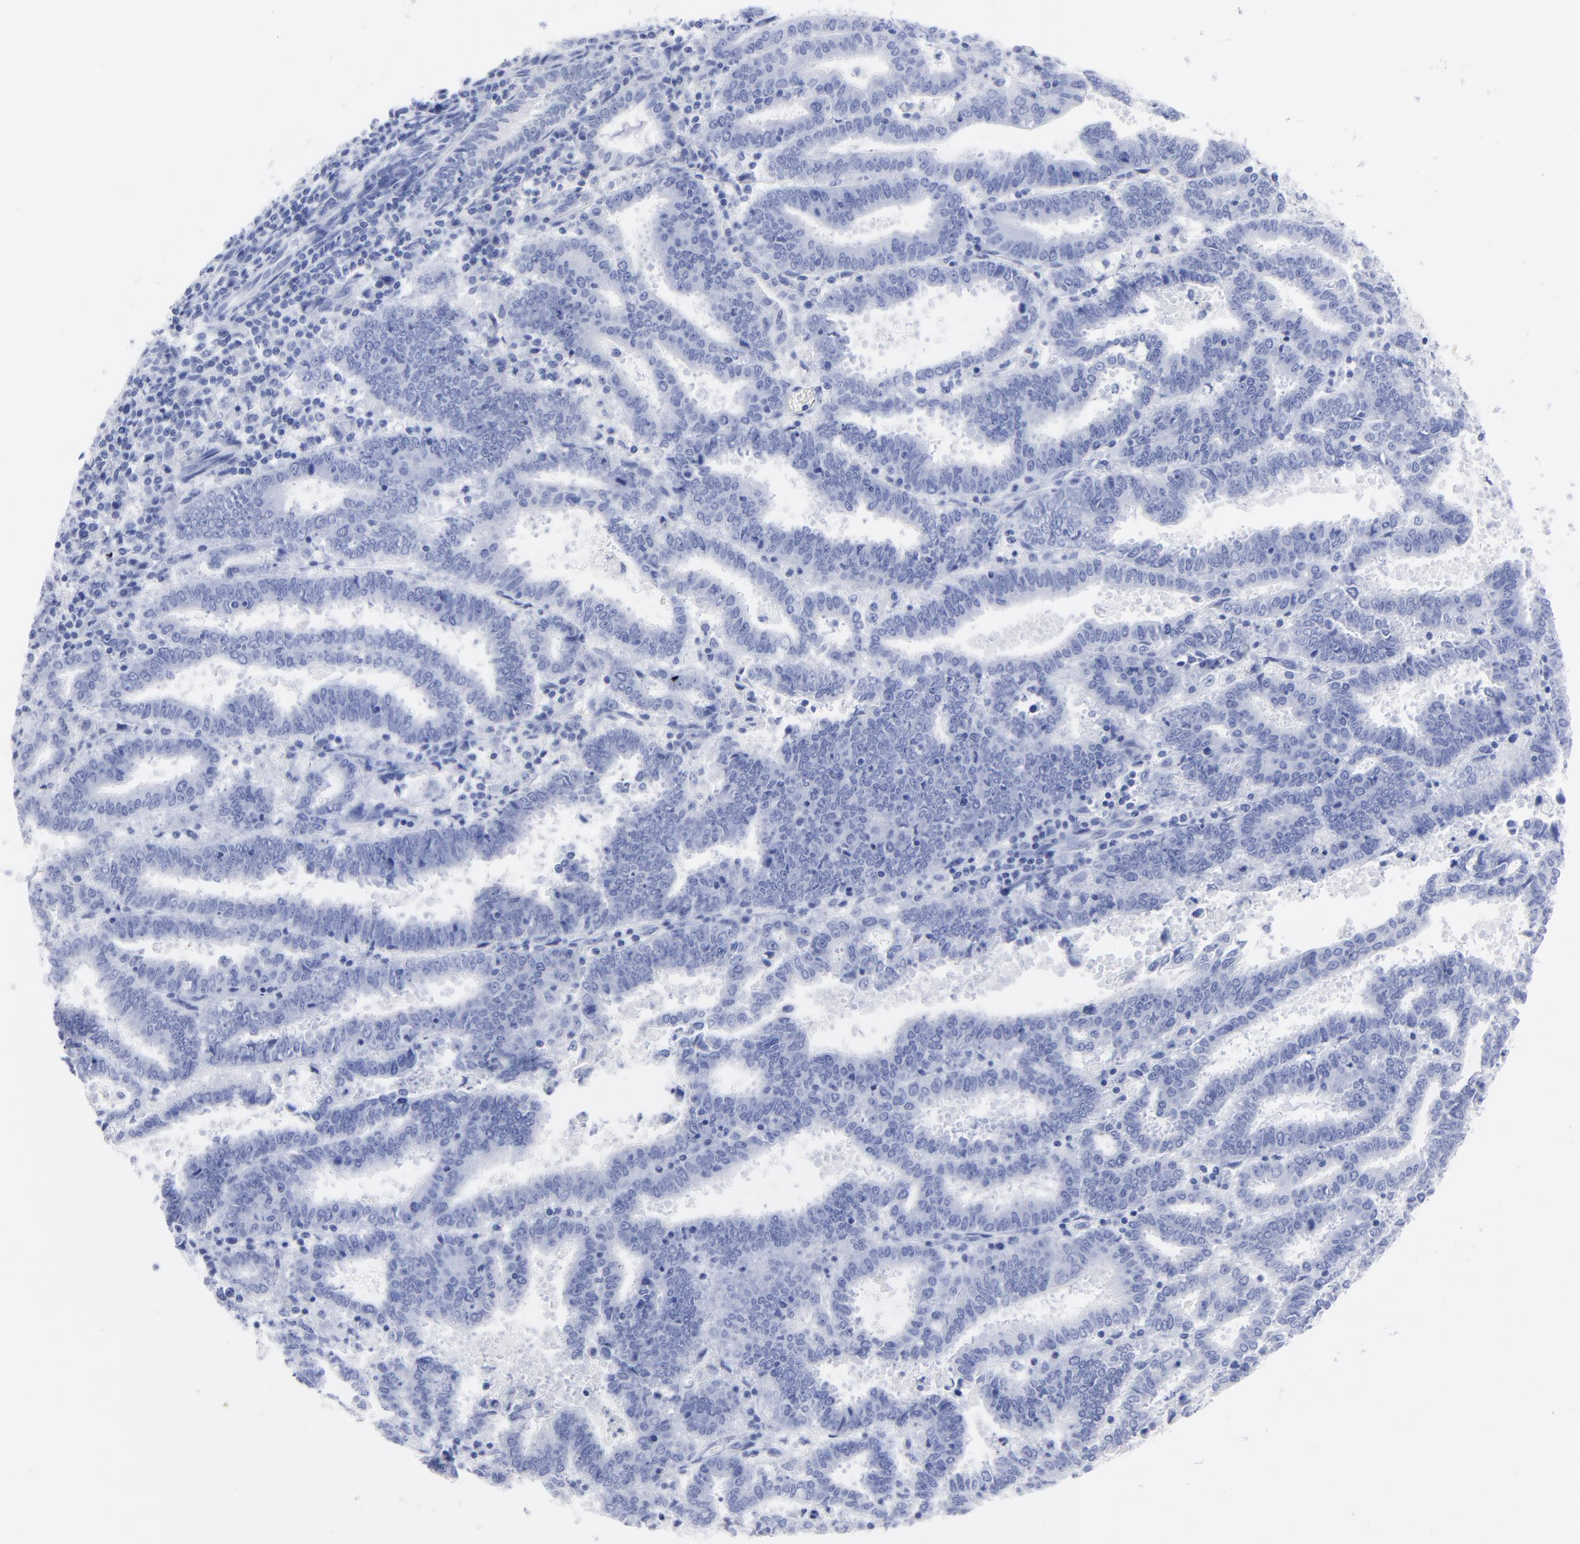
{"staining": {"intensity": "negative", "quantity": "none", "location": "none"}, "tissue": "endometrial cancer", "cell_type": "Tumor cells", "image_type": "cancer", "snomed": [{"axis": "morphology", "description": "Adenocarcinoma, NOS"}, {"axis": "topography", "description": "Uterus"}], "caption": "Immunohistochemistry of endometrial cancer (adenocarcinoma) demonstrates no staining in tumor cells.", "gene": "ACY1", "patient": {"sex": "female", "age": 83}}